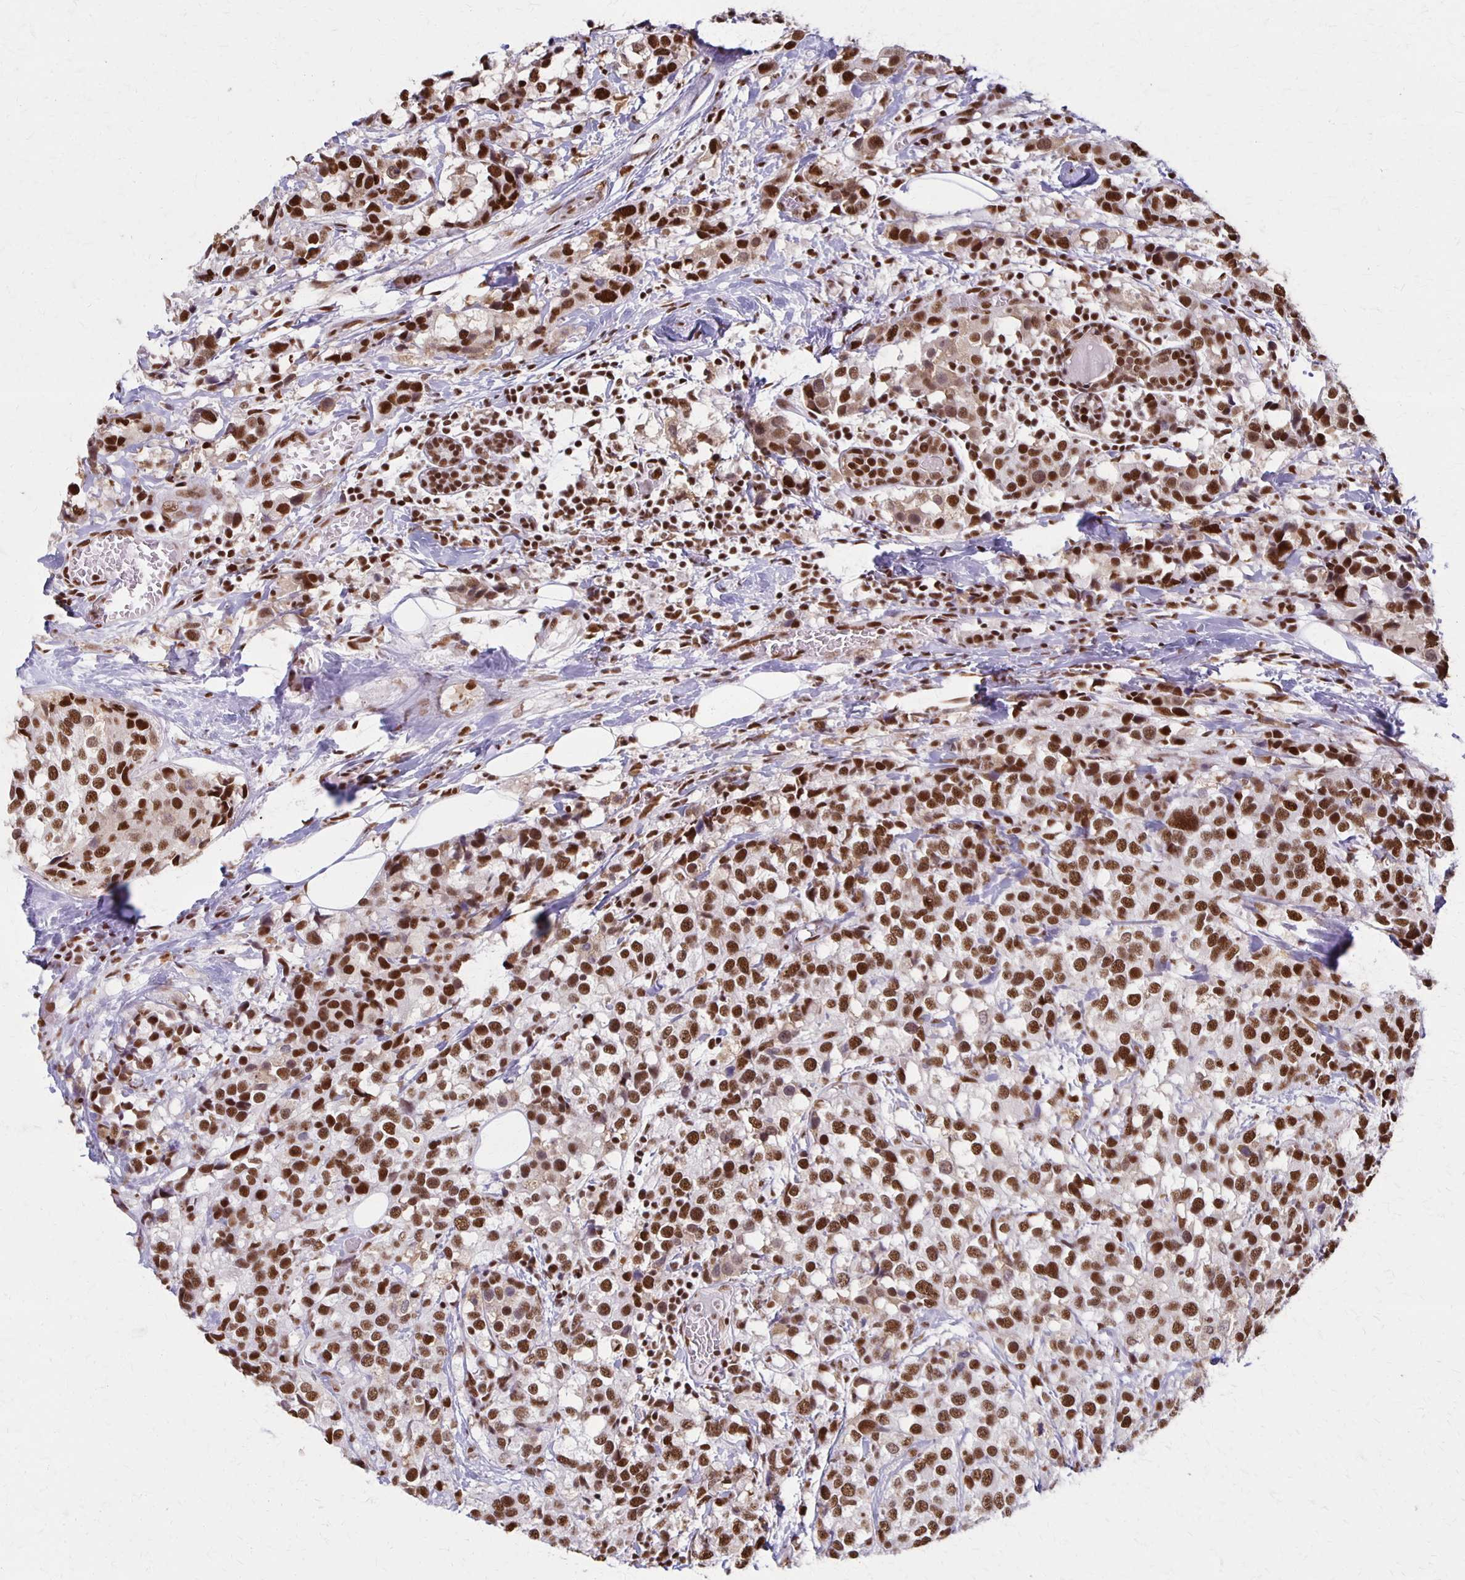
{"staining": {"intensity": "strong", "quantity": ">75%", "location": "nuclear"}, "tissue": "breast cancer", "cell_type": "Tumor cells", "image_type": "cancer", "snomed": [{"axis": "morphology", "description": "Lobular carcinoma"}, {"axis": "topography", "description": "Breast"}], "caption": "Tumor cells exhibit high levels of strong nuclear positivity in about >75% of cells in human breast lobular carcinoma.", "gene": "XRCC6", "patient": {"sex": "female", "age": 59}}